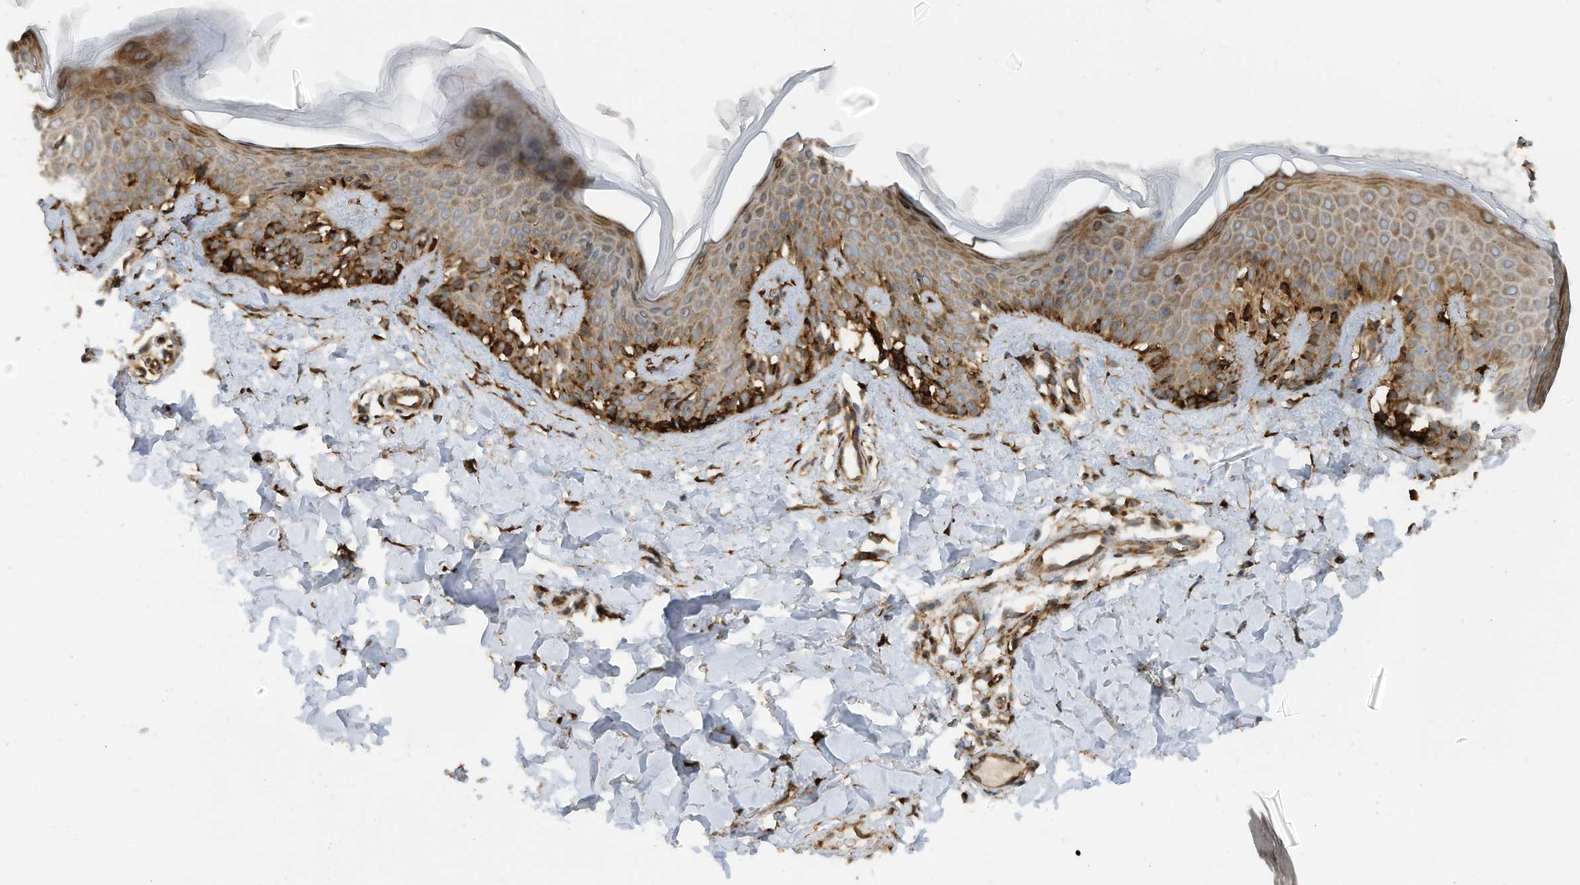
{"staining": {"intensity": "strong", "quantity": ">75%", "location": "cytoplasmic/membranous"}, "tissue": "skin", "cell_type": "Fibroblasts", "image_type": "normal", "snomed": [{"axis": "morphology", "description": "Normal tissue, NOS"}, {"axis": "topography", "description": "Skin"}], "caption": "Immunohistochemical staining of normal skin demonstrates strong cytoplasmic/membranous protein staining in approximately >75% of fibroblasts. The staining is performed using DAB (3,3'-diaminobenzidine) brown chromogen to label protein expression. The nuclei are counter-stained blue using hematoxylin.", "gene": "ZBTB45", "patient": {"sex": "male", "age": 37}}